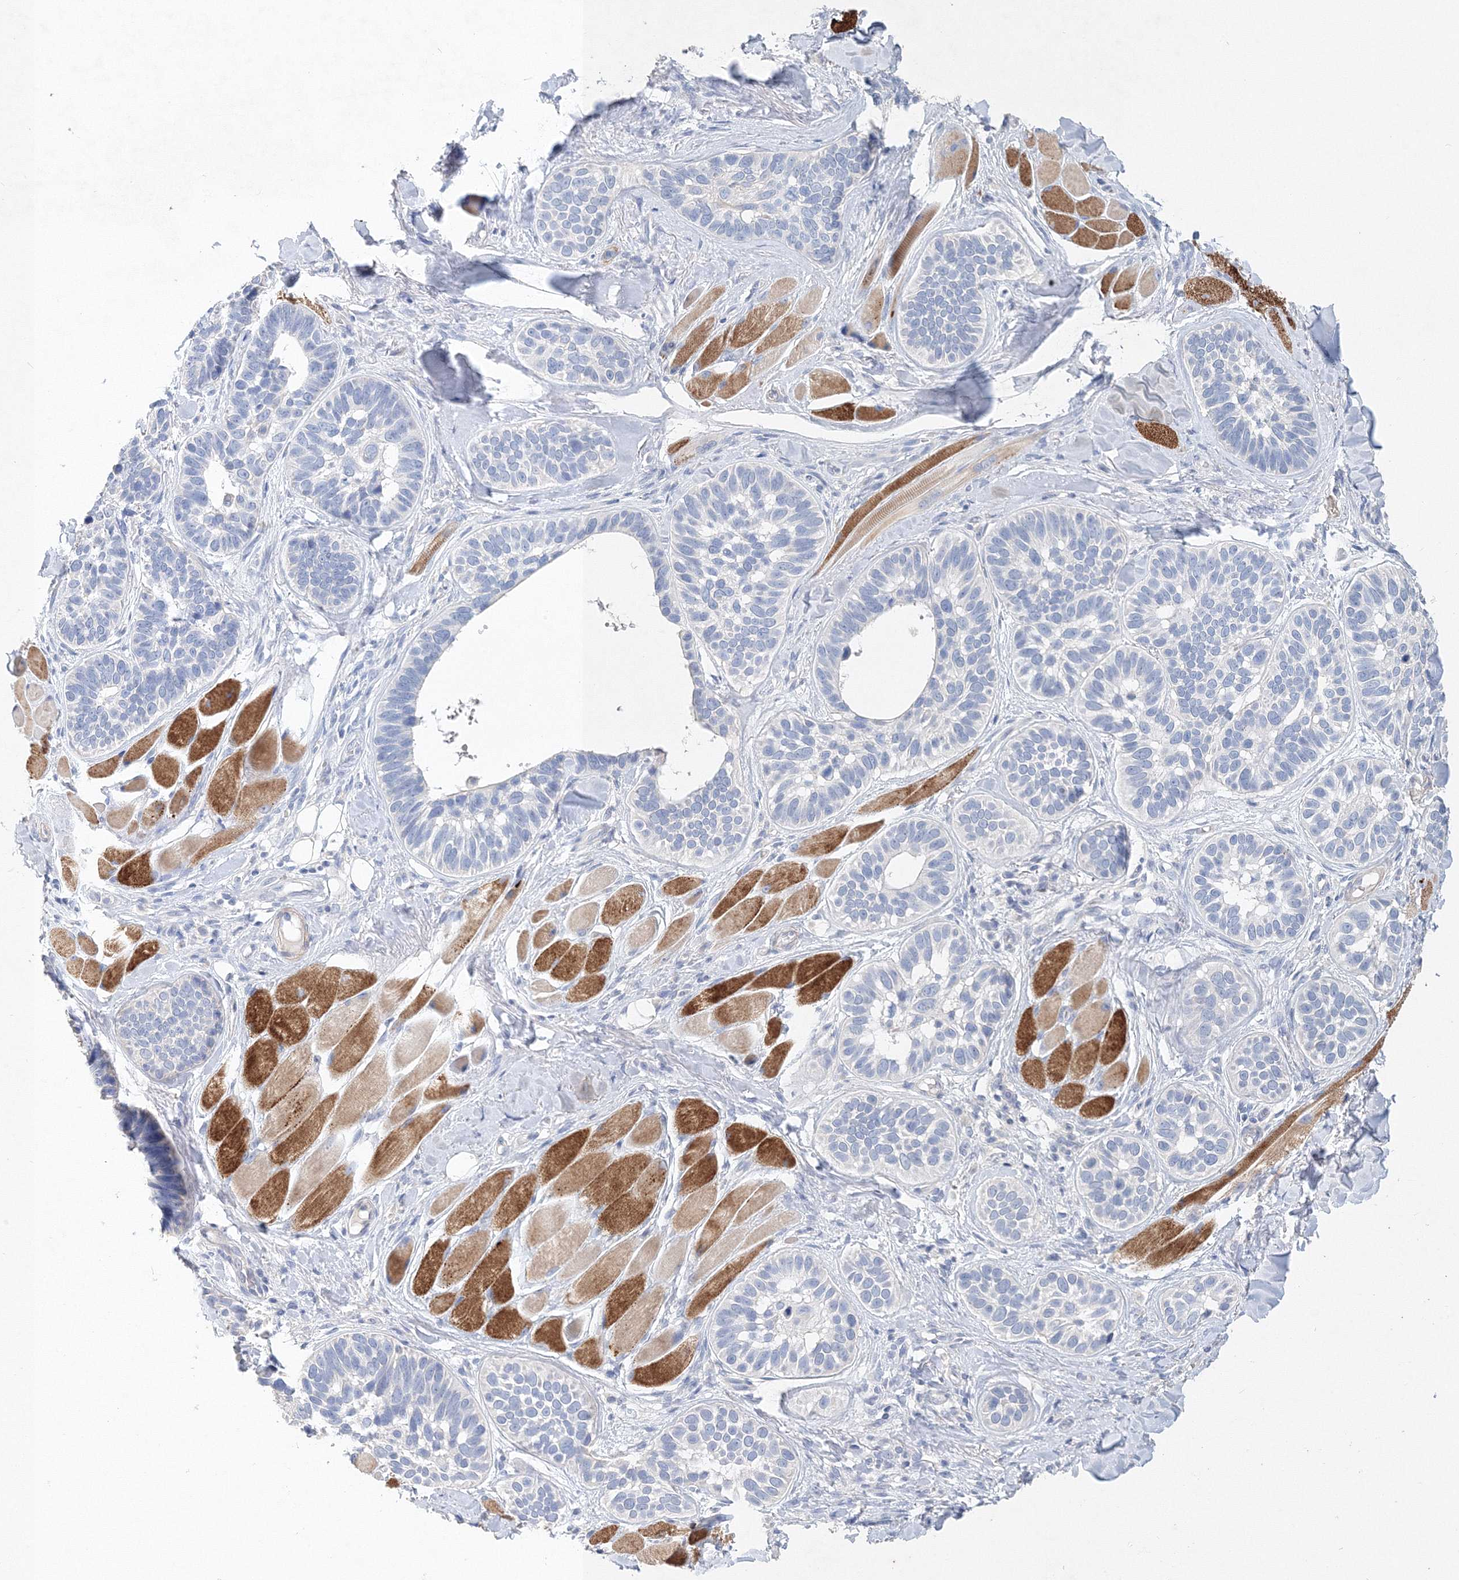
{"staining": {"intensity": "negative", "quantity": "none", "location": "none"}, "tissue": "skin cancer", "cell_type": "Tumor cells", "image_type": "cancer", "snomed": [{"axis": "morphology", "description": "Basal cell carcinoma"}, {"axis": "topography", "description": "Skin"}], "caption": "This is an immunohistochemistry image of human skin cancer. There is no staining in tumor cells.", "gene": "OSBPL6", "patient": {"sex": "male", "age": 62}}